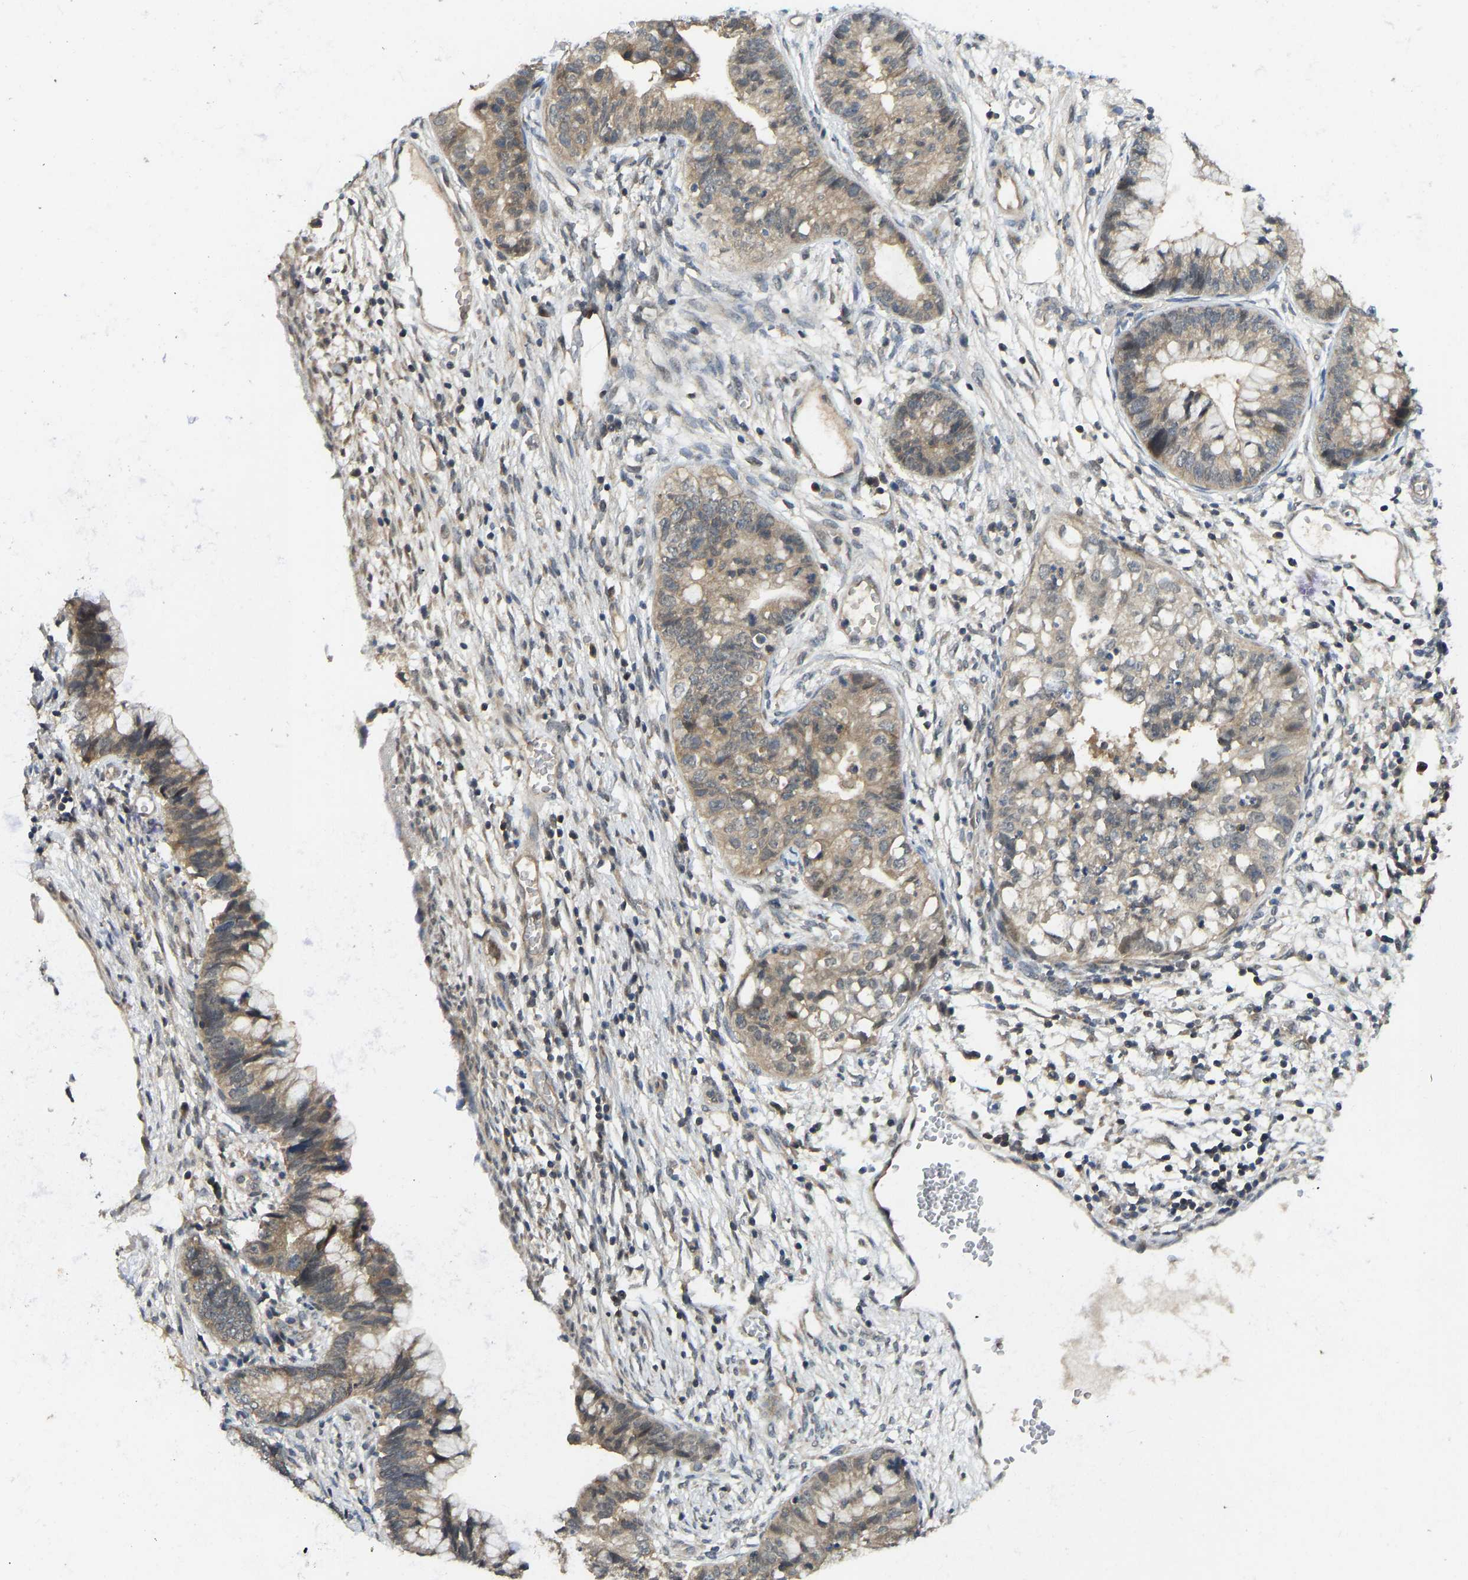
{"staining": {"intensity": "moderate", "quantity": ">75%", "location": "cytoplasmic/membranous"}, "tissue": "cervical cancer", "cell_type": "Tumor cells", "image_type": "cancer", "snomed": [{"axis": "morphology", "description": "Adenocarcinoma, NOS"}, {"axis": "topography", "description": "Cervix"}], "caption": "Tumor cells exhibit moderate cytoplasmic/membranous positivity in about >75% of cells in cervical cancer (adenocarcinoma).", "gene": "NDRG3", "patient": {"sex": "female", "age": 44}}